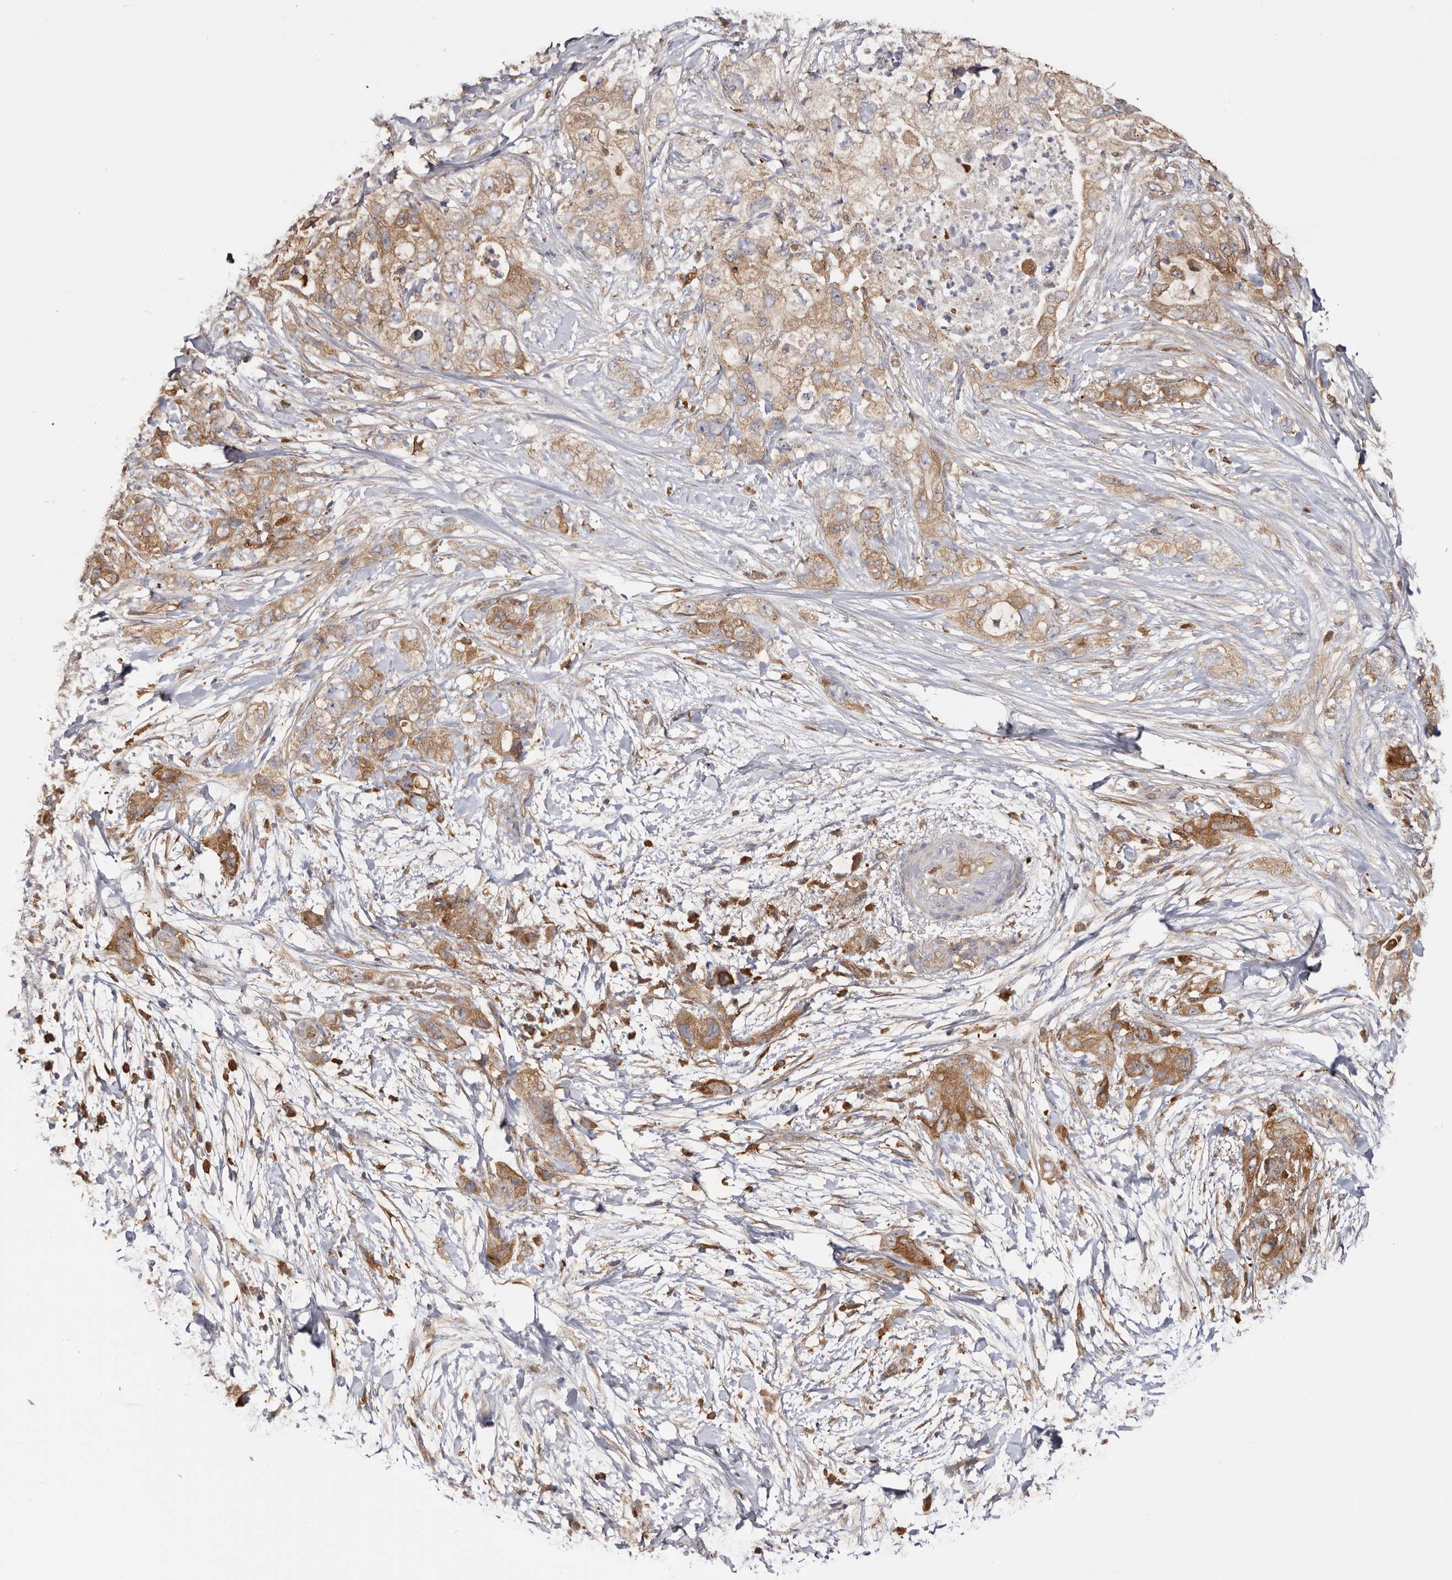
{"staining": {"intensity": "moderate", "quantity": ">75%", "location": "cytoplasmic/membranous"}, "tissue": "pancreatic cancer", "cell_type": "Tumor cells", "image_type": "cancer", "snomed": [{"axis": "morphology", "description": "Adenocarcinoma, NOS"}, {"axis": "topography", "description": "Pancreas"}], "caption": "High-power microscopy captured an immunohistochemistry histopathology image of pancreatic cancer (adenocarcinoma), revealing moderate cytoplasmic/membranous expression in about >75% of tumor cells.", "gene": "LAP3", "patient": {"sex": "female", "age": 73}}